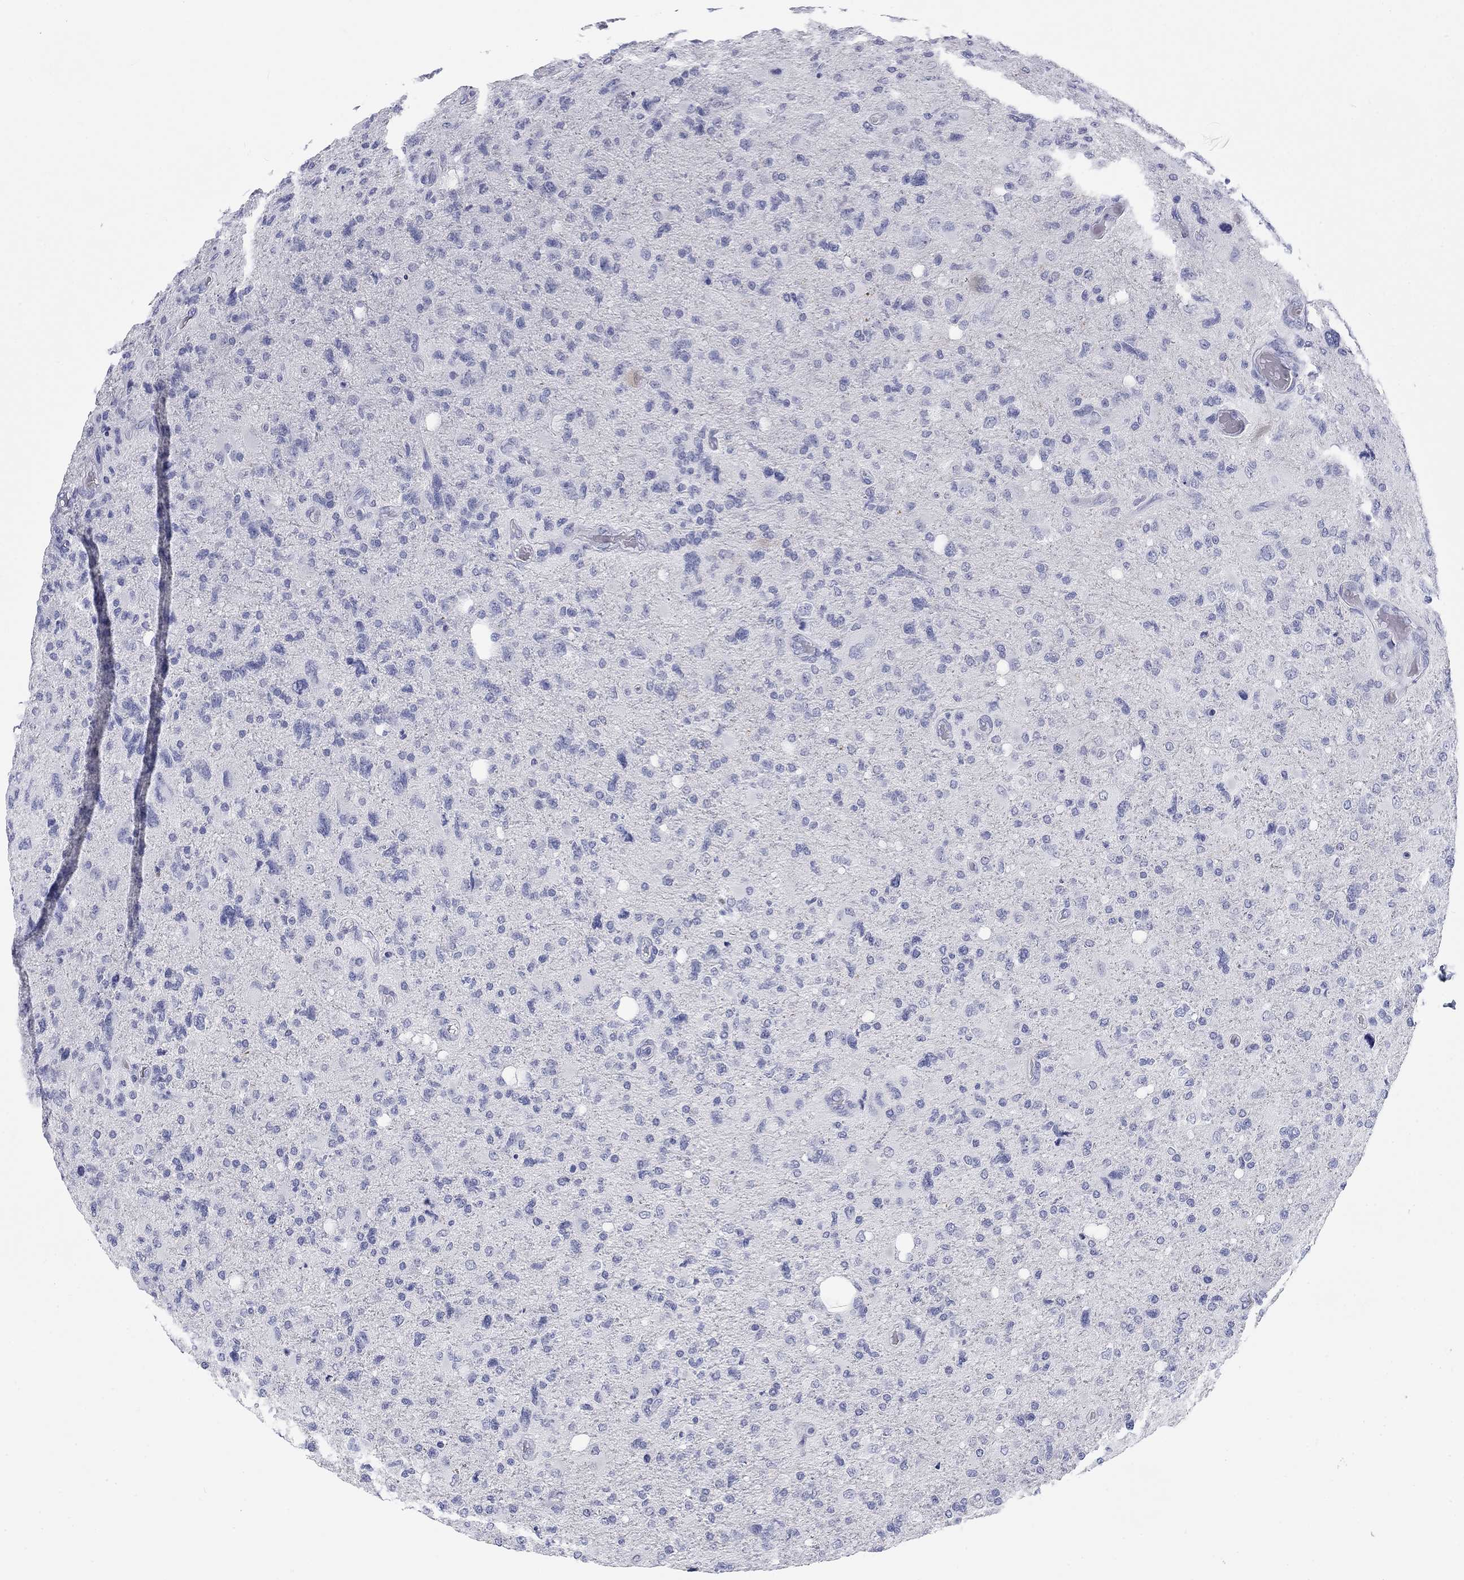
{"staining": {"intensity": "negative", "quantity": "none", "location": "none"}, "tissue": "glioma", "cell_type": "Tumor cells", "image_type": "cancer", "snomed": [{"axis": "morphology", "description": "Glioma, malignant, High grade"}, {"axis": "topography", "description": "Cerebral cortex"}], "caption": "DAB (3,3'-diaminobenzidine) immunohistochemical staining of malignant high-grade glioma shows no significant staining in tumor cells.", "gene": "CALB1", "patient": {"sex": "male", "age": 70}}